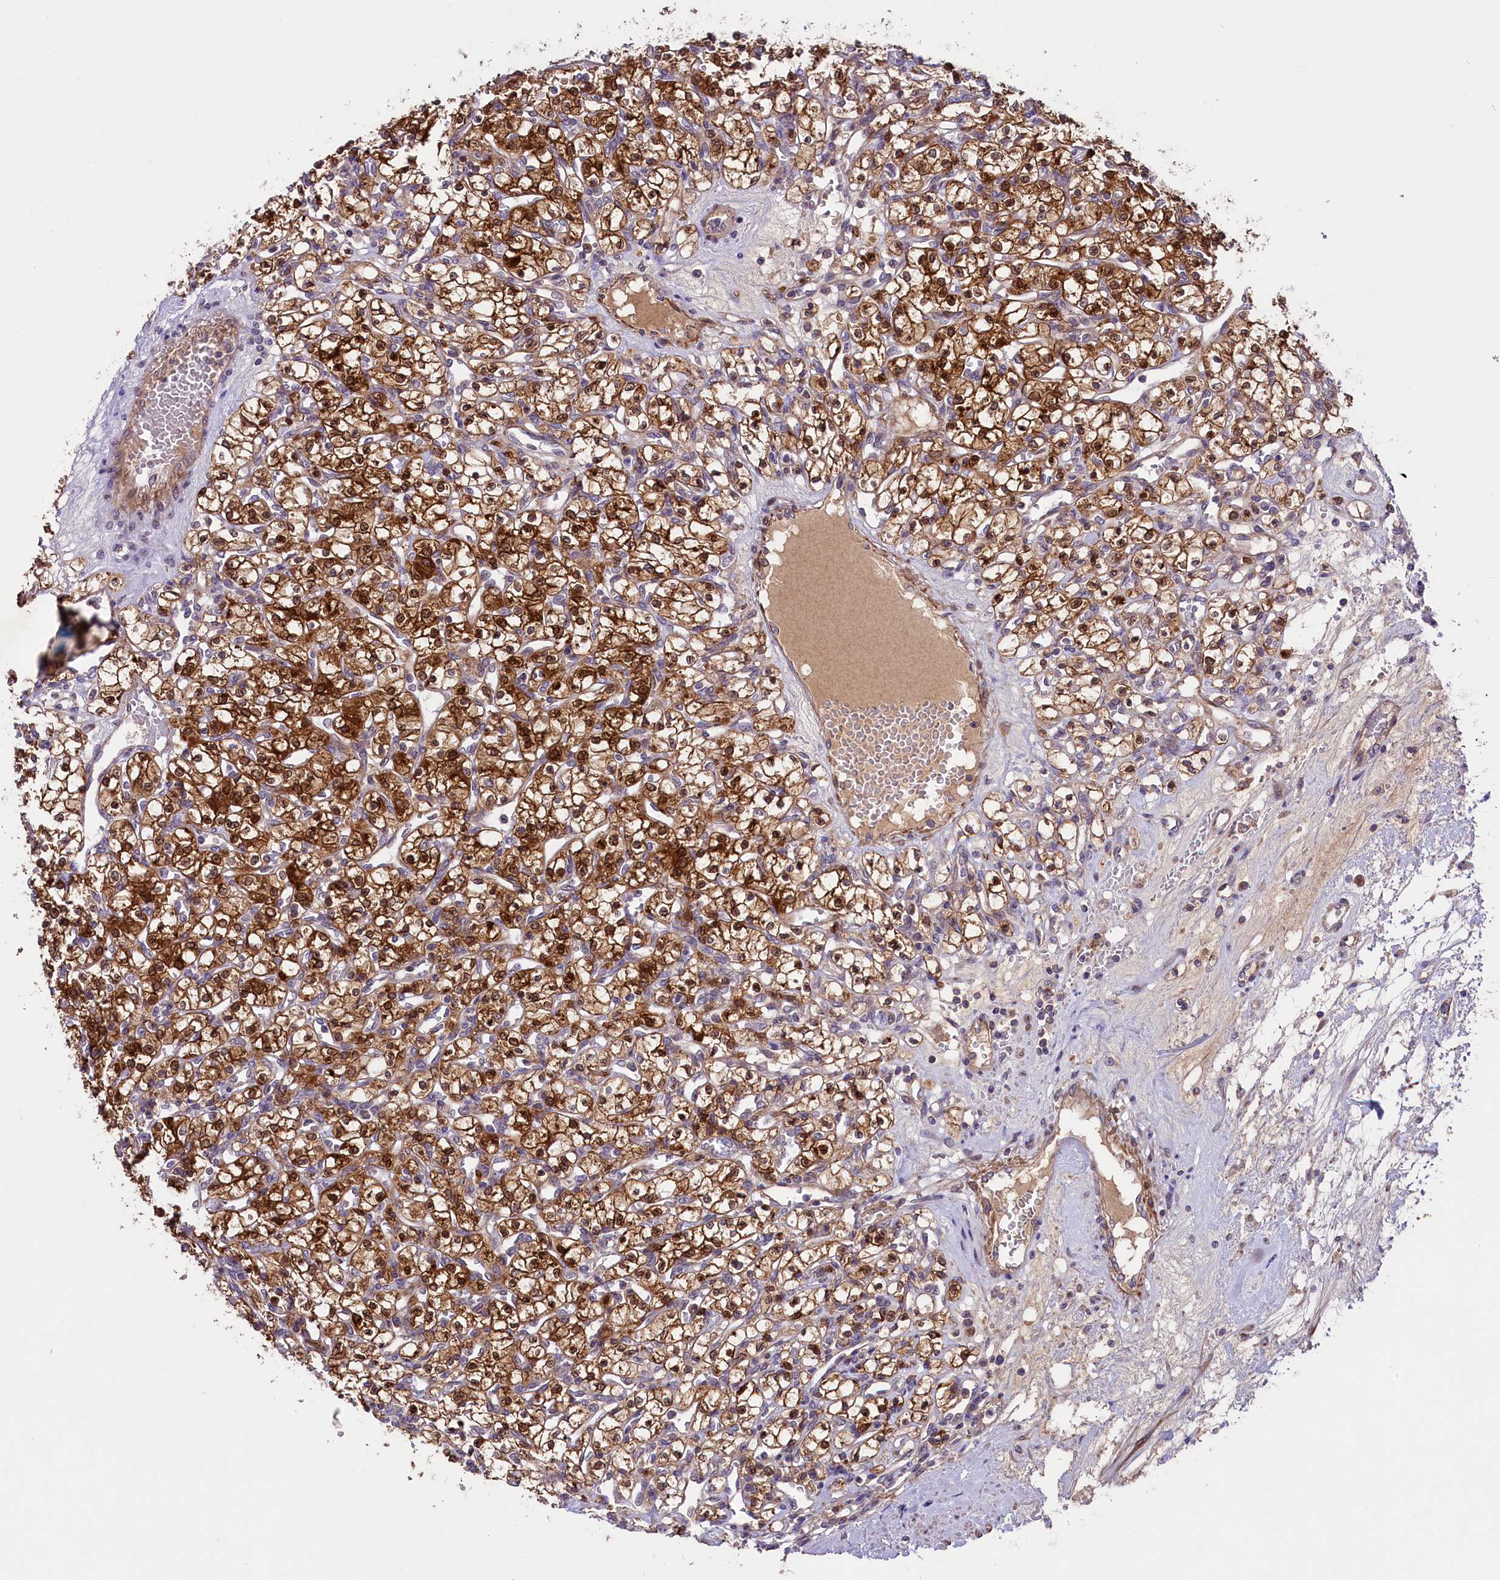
{"staining": {"intensity": "strong", "quantity": ">75%", "location": "cytoplasmic/membranous,nuclear"}, "tissue": "renal cancer", "cell_type": "Tumor cells", "image_type": "cancer", "snomed": [{"axis": "morphology", "description": "Adenocarcinoma, NOS"}, {"axis": "topography", "description": "Kidney"}], "caption": "Renal cancer (adenocarcinoma) stained for a protein (brown) shows strong cytoplasmic/membranous and nuclear positive expression in about >75% of tumor cells.", "gene": "COG8", "patient": {"sex": "female", "age": 59}}